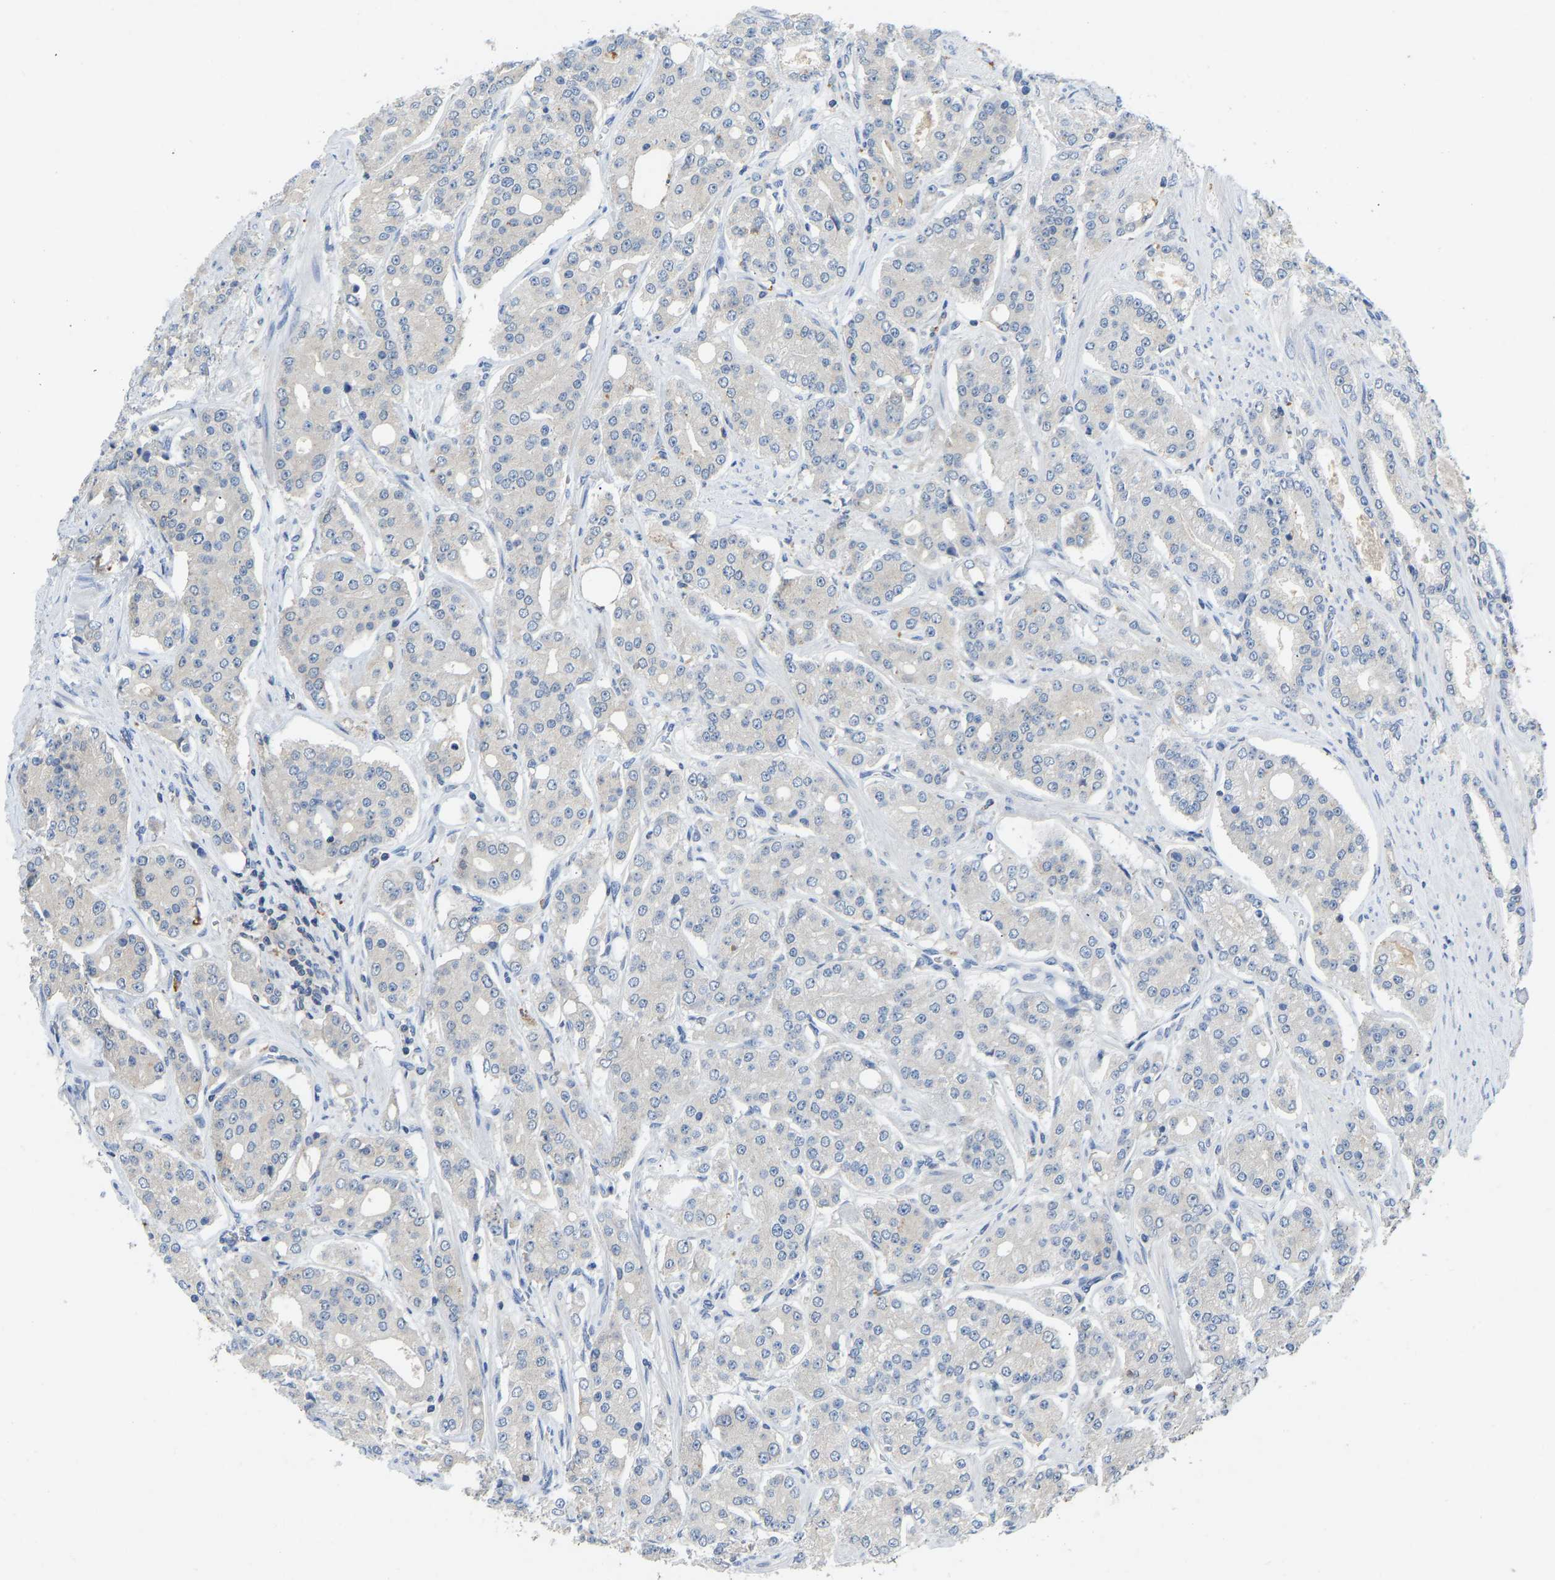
{"staining": {"intensity": "negative", "quantity": "none", "location": "none"}, "tissue": "prostate cancer", "cell_type": "Tumor cells", "image_type": "cancer", "snomed": [{"axis": "morphology", "description": "Adenocarcinoma, High grade"}, {"axis": "topography", "description": "Prostate"}], "caption": "DAB immunohistochemical staining of human prostate cancer (adenocarcinoma (high-grade)) demonstrates no significant expression in tumor cells.", "gene": "NDRG3", "patient": {"sex": "male", "age": 71}}